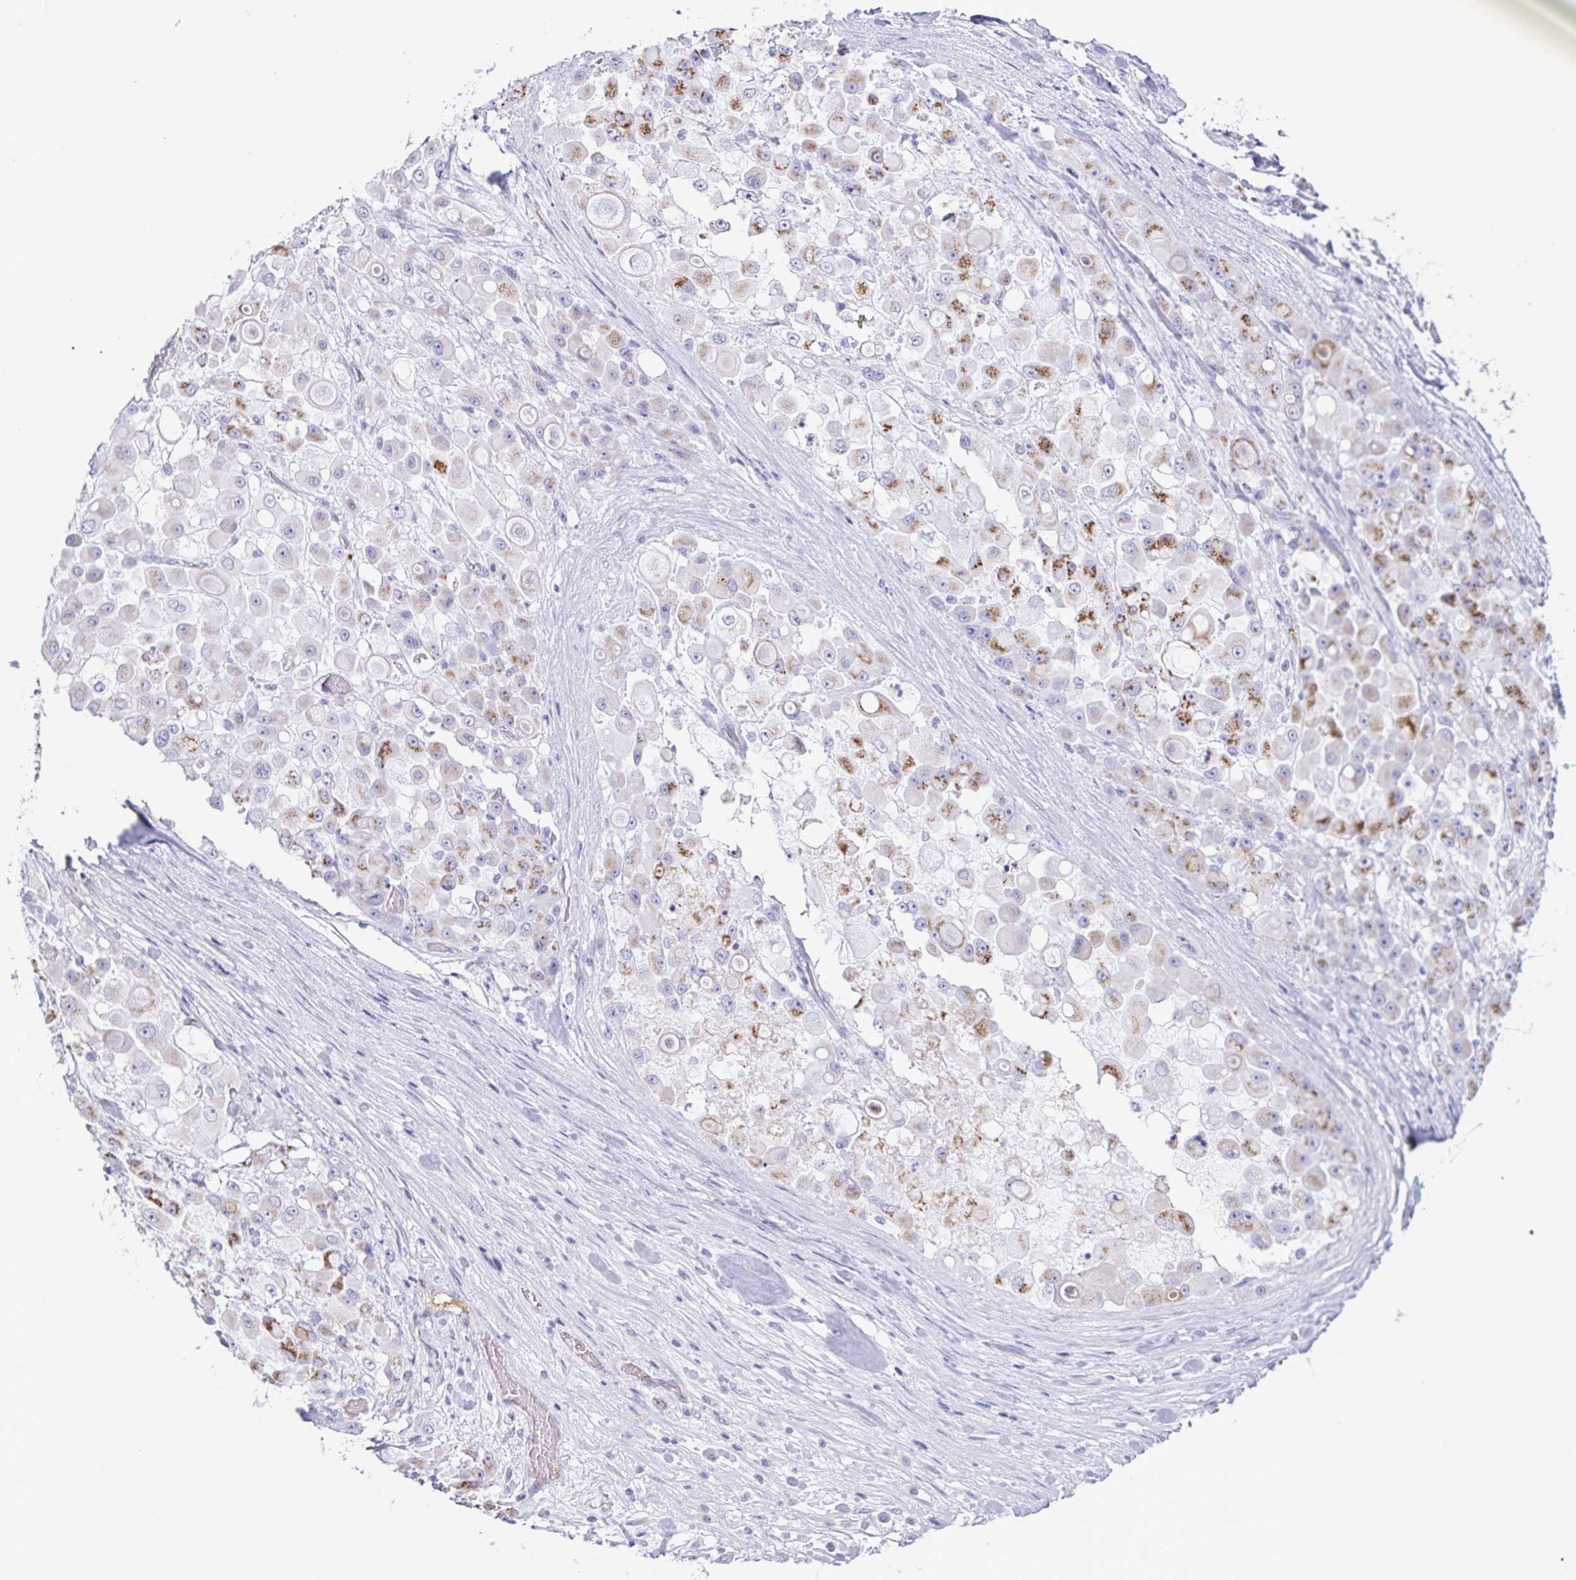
{"staining": {"intensity": "moderate", "quantity": "25%-75%", "location": "cytoplasmic/membranous"}, "tissue": "stomach cancer", "cell_type": "Tumor cells", "image_type": "cancer", "snomed": [{"axis": "morphology", "description": "Adenocarcinoma, NOS"}, {"axis": "topography", "description": "Stomach"}], "caption": "High-power microscopy captured an immunohistochemistry photomicrograph of stomach cancer, revealing moderate cytoplasmic/membranous positivity in about 25%-75% of tumor cells.", "gene": "LDLRAD1", "patient": {"sex": "female", "age": 76}}